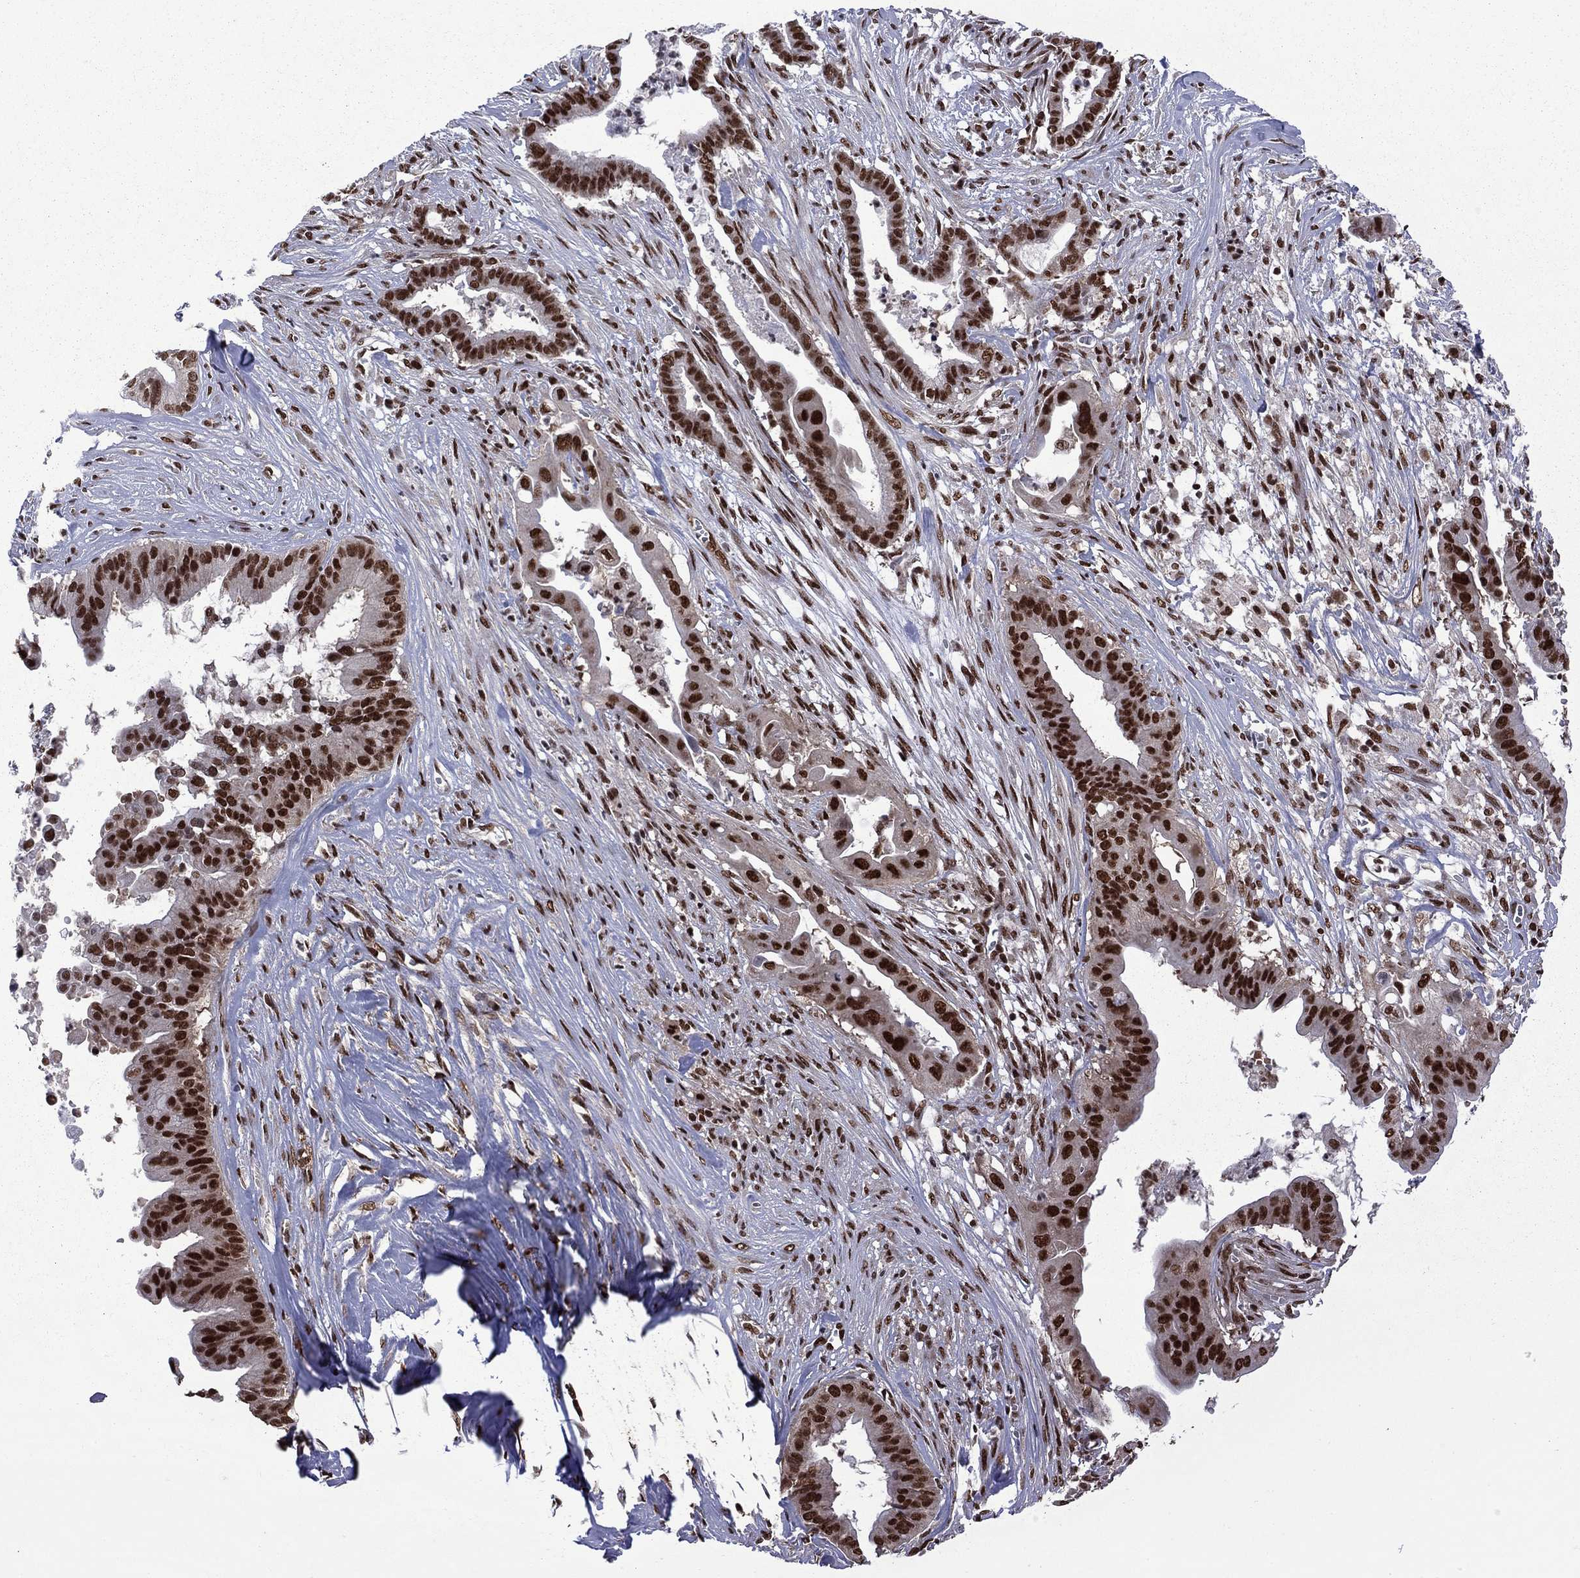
{"staining": {"intensity": "strong", "quantity": ">75%", "location": "nuclear"}, "tissue": "pancreatic cancer", "cell_type": "Tumor cells", "image_type": "cancer", "snomed": [{"axis": "morphology", "description": "Adenocarcinoma, NOS"}, {"axis": "topography", "description": "Pancreas"}], "caption": "Brown immunohistochemical staining in adenocarcinoma (pancreatic) shows strong nuclear staining in approximately >75% of tumor cells.", "gene": "MED25", "patient": {"sex": "male", "age": 61}}